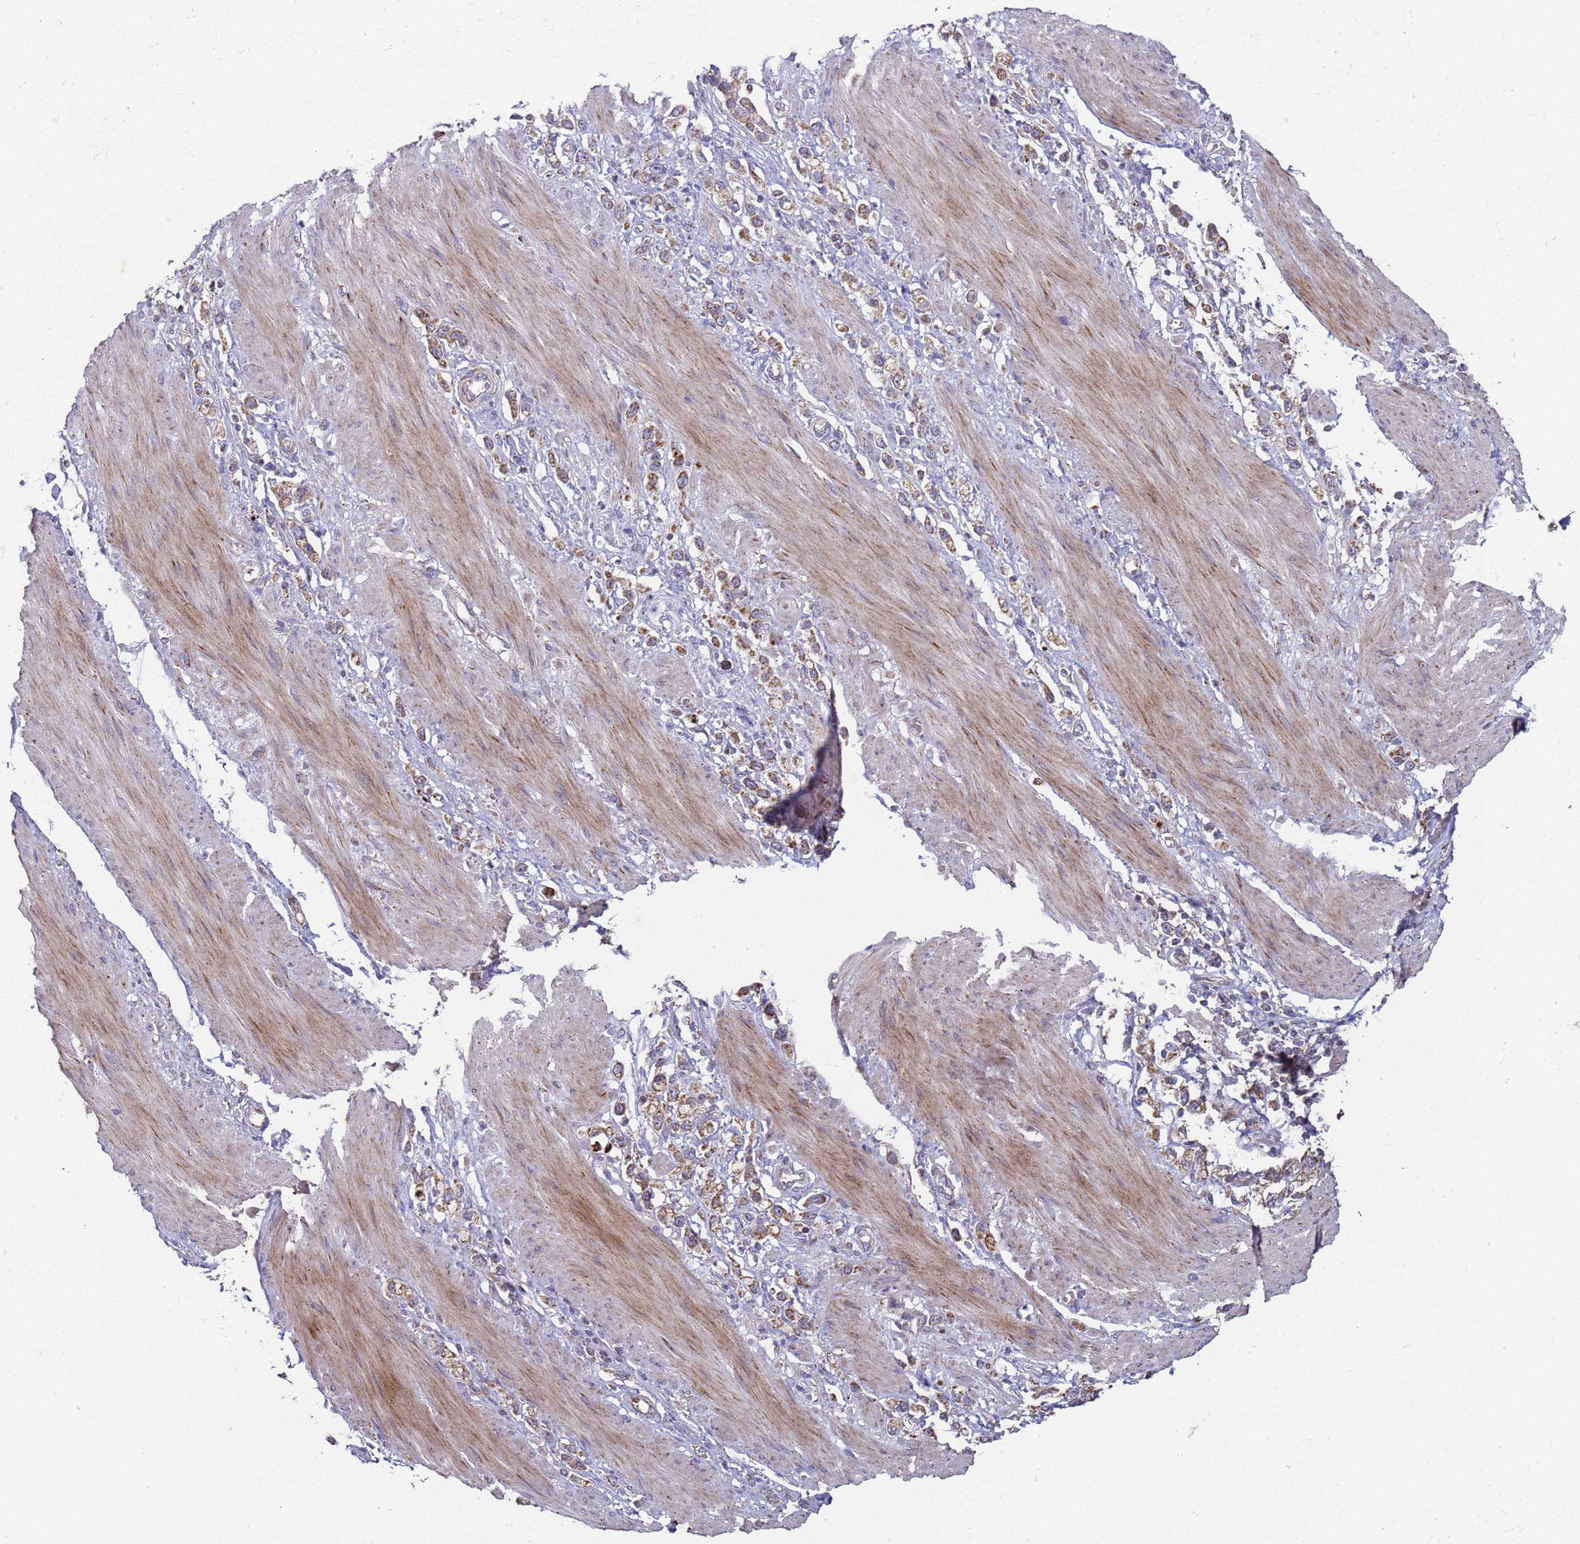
{"staining": {"intensity": "moderate", "quantity": ">75%", "location": "cytoplasmic/membranous"}, "tissue": "stomach cancer", "cell_type": "Tumor cells", "image_type": "cancer", "snomed": [{"axis": "morphology", "description": "Adenocarcinoma, NOS"}, {"axis": "topography", "description": "Stomach"}], "caption": "Immunohistochemistry (IHC) photomicrograph of human stomach adenocarcinoma stained for a protein (brown), which reveals medium levels of moderate cytoplasmic/membranous expression in about >75% of tumor cells.", "gene": "FBXO33", "patient": {"sex": "female", "age": 65}}